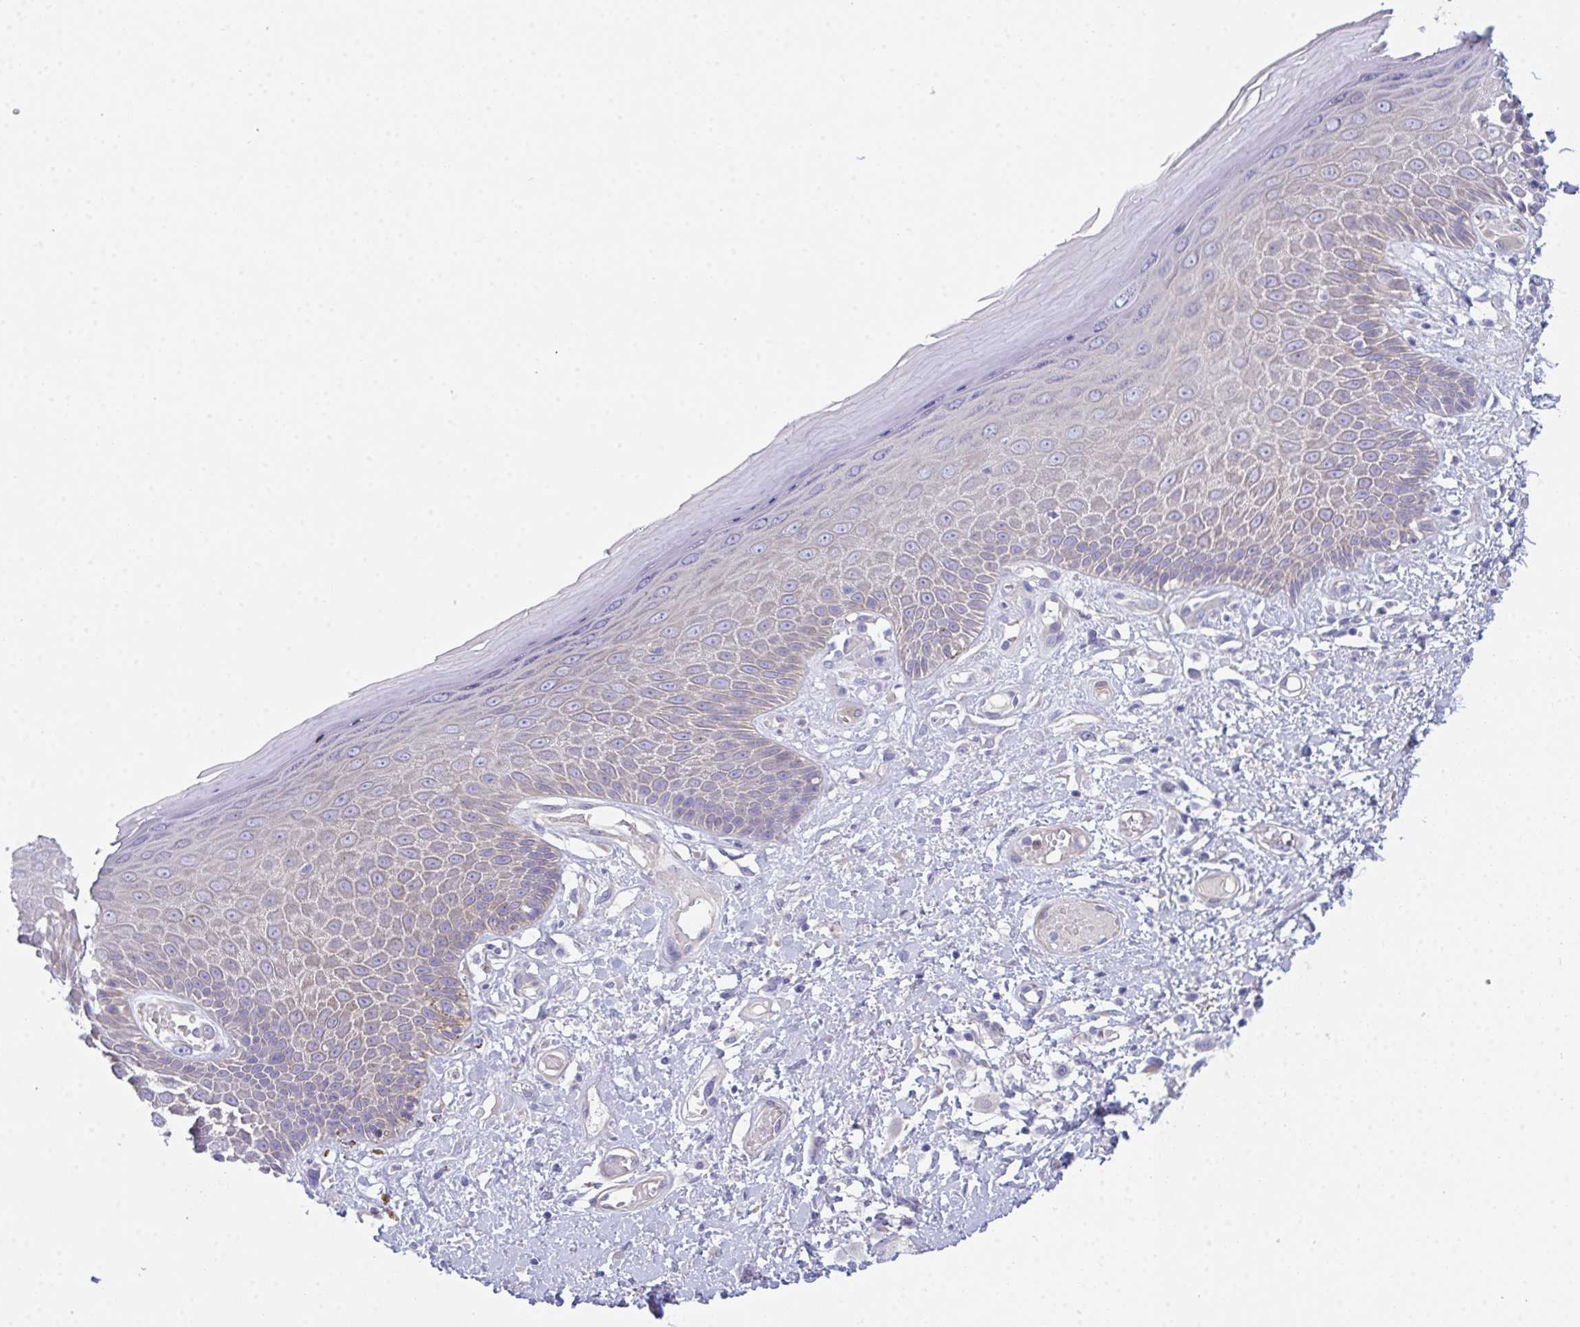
{"staining": {"intensity": "moderate", "quantity": "25%-75%", "location": "cytoplasmic/membranous"}, "tissue": "skin", "cell_type": "Epidermal cells", "image_type": "normal", "snomed": [{"axis": "morphology", "description": "Normal tissue, NOS"}, {"axis": "topography", "description": "Anal"}, {"axis": "topography", "description": "Peripheral nerve tissue"}], "caption": "Protein positivity by immunohistochemistry shows moderate cytoplasmic/membranous positivity in about 25%-75% of epidermal cells in benign skin.", "gene": "CEP170B", "patient": {"sex": "male", "age": 78}}